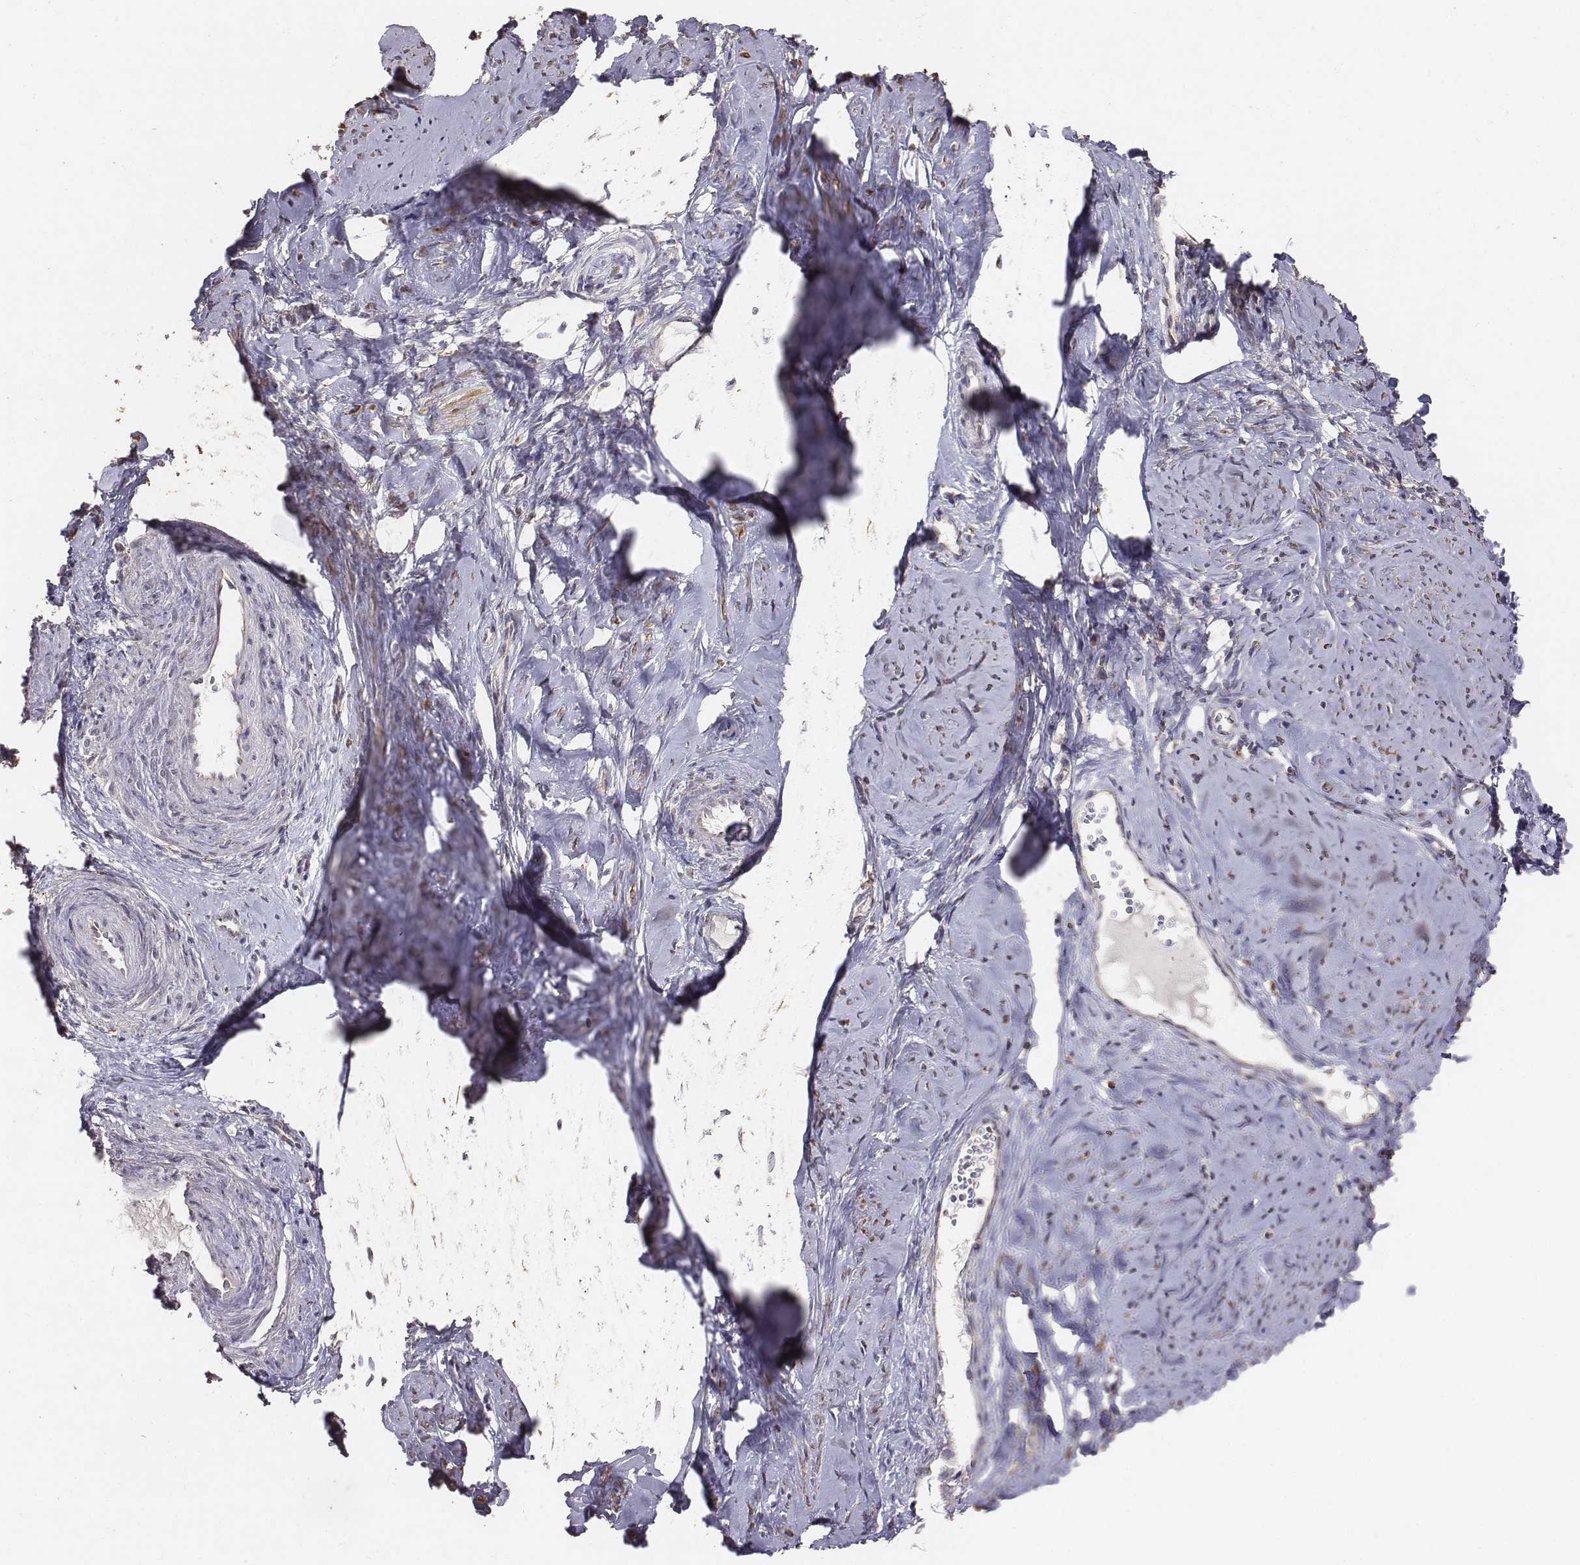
{"staining": {"intensity": "weak", "quantity": ">75%", "location": "cytoplasmic/membranous"}, "tissue": "smooth muscle", "cell_type": "Smooth muscle cells", "image_type": "normal", "snomed": [{"axis": "morphology", "description": "Normal tissue, NOS"}, {"axis": "topography", "description": "Smooth muscle"}], "caption": "Smooth muscle stained for a protein (brown) exhibits weak cytoplasmic/membranous positive expression in approximately >75% of smooth muscle cells.", "gene": "AP1B1", "patient": {"sex": "female", "age": 48}}